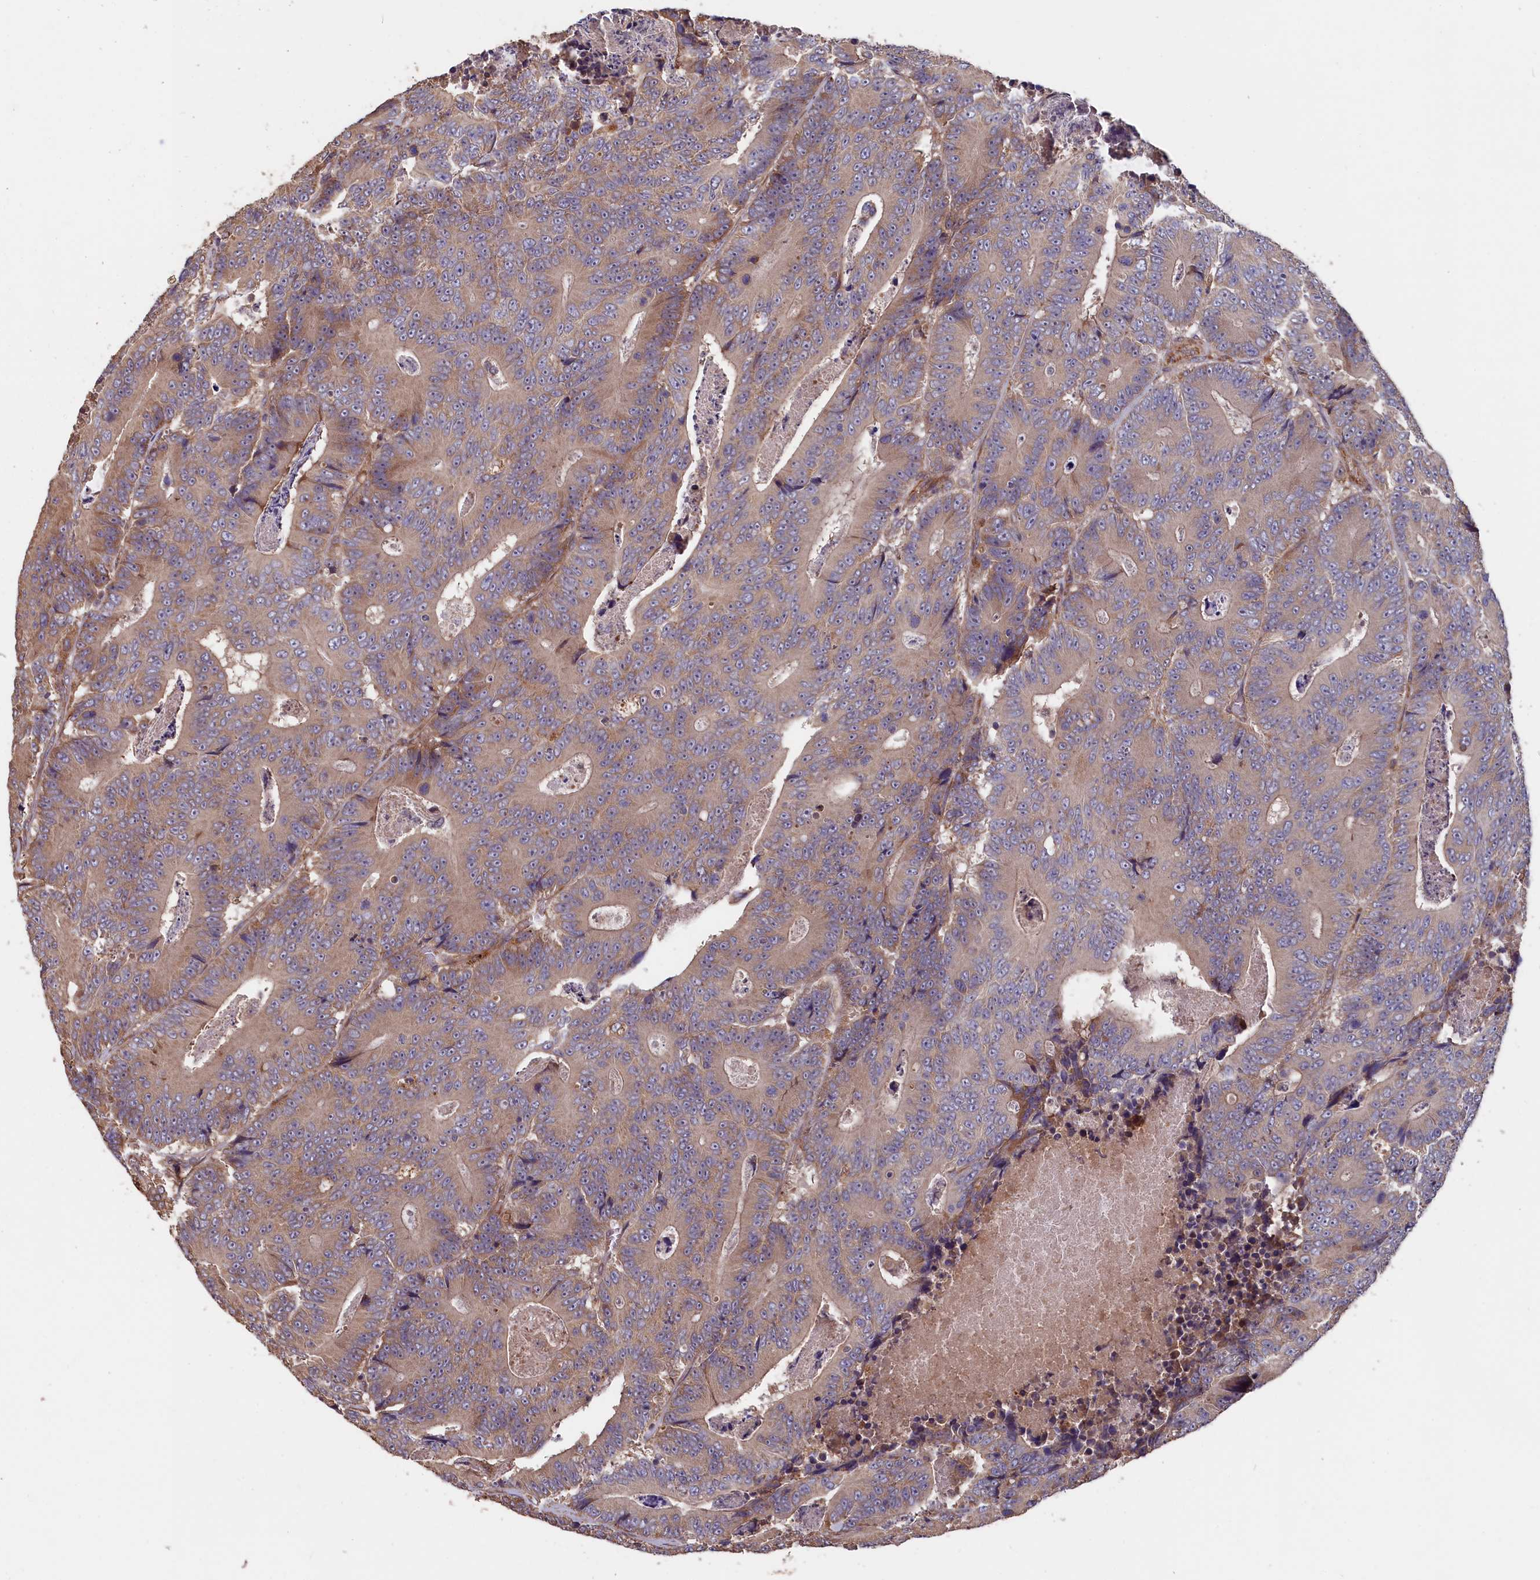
{"staining": {"intensity": "weak", "quantity": "<25%", "location": "cytoplasmic/membranous"}, "tissue": "colorectal cancer", "cell_type": "Tumor cells", "image_type": "cancer", "snomed": [{"axis": "morphology", "description": "Adenocarcinoma, NOS"}, {"axis": "topography", "description": "Colon"}], "caption": "High power microscopy photomicrograph of an IHC histopathology image of colorectal cancer (adenocarcinoma), revealing no significant staining in tumor cells. Brightfield microscopy of IHC stained with DAB (brown) and hematoxylin (blue), captured at high magnification.", "gene": "GREB1L", "patient": {"sex": "male", "age": 83}}